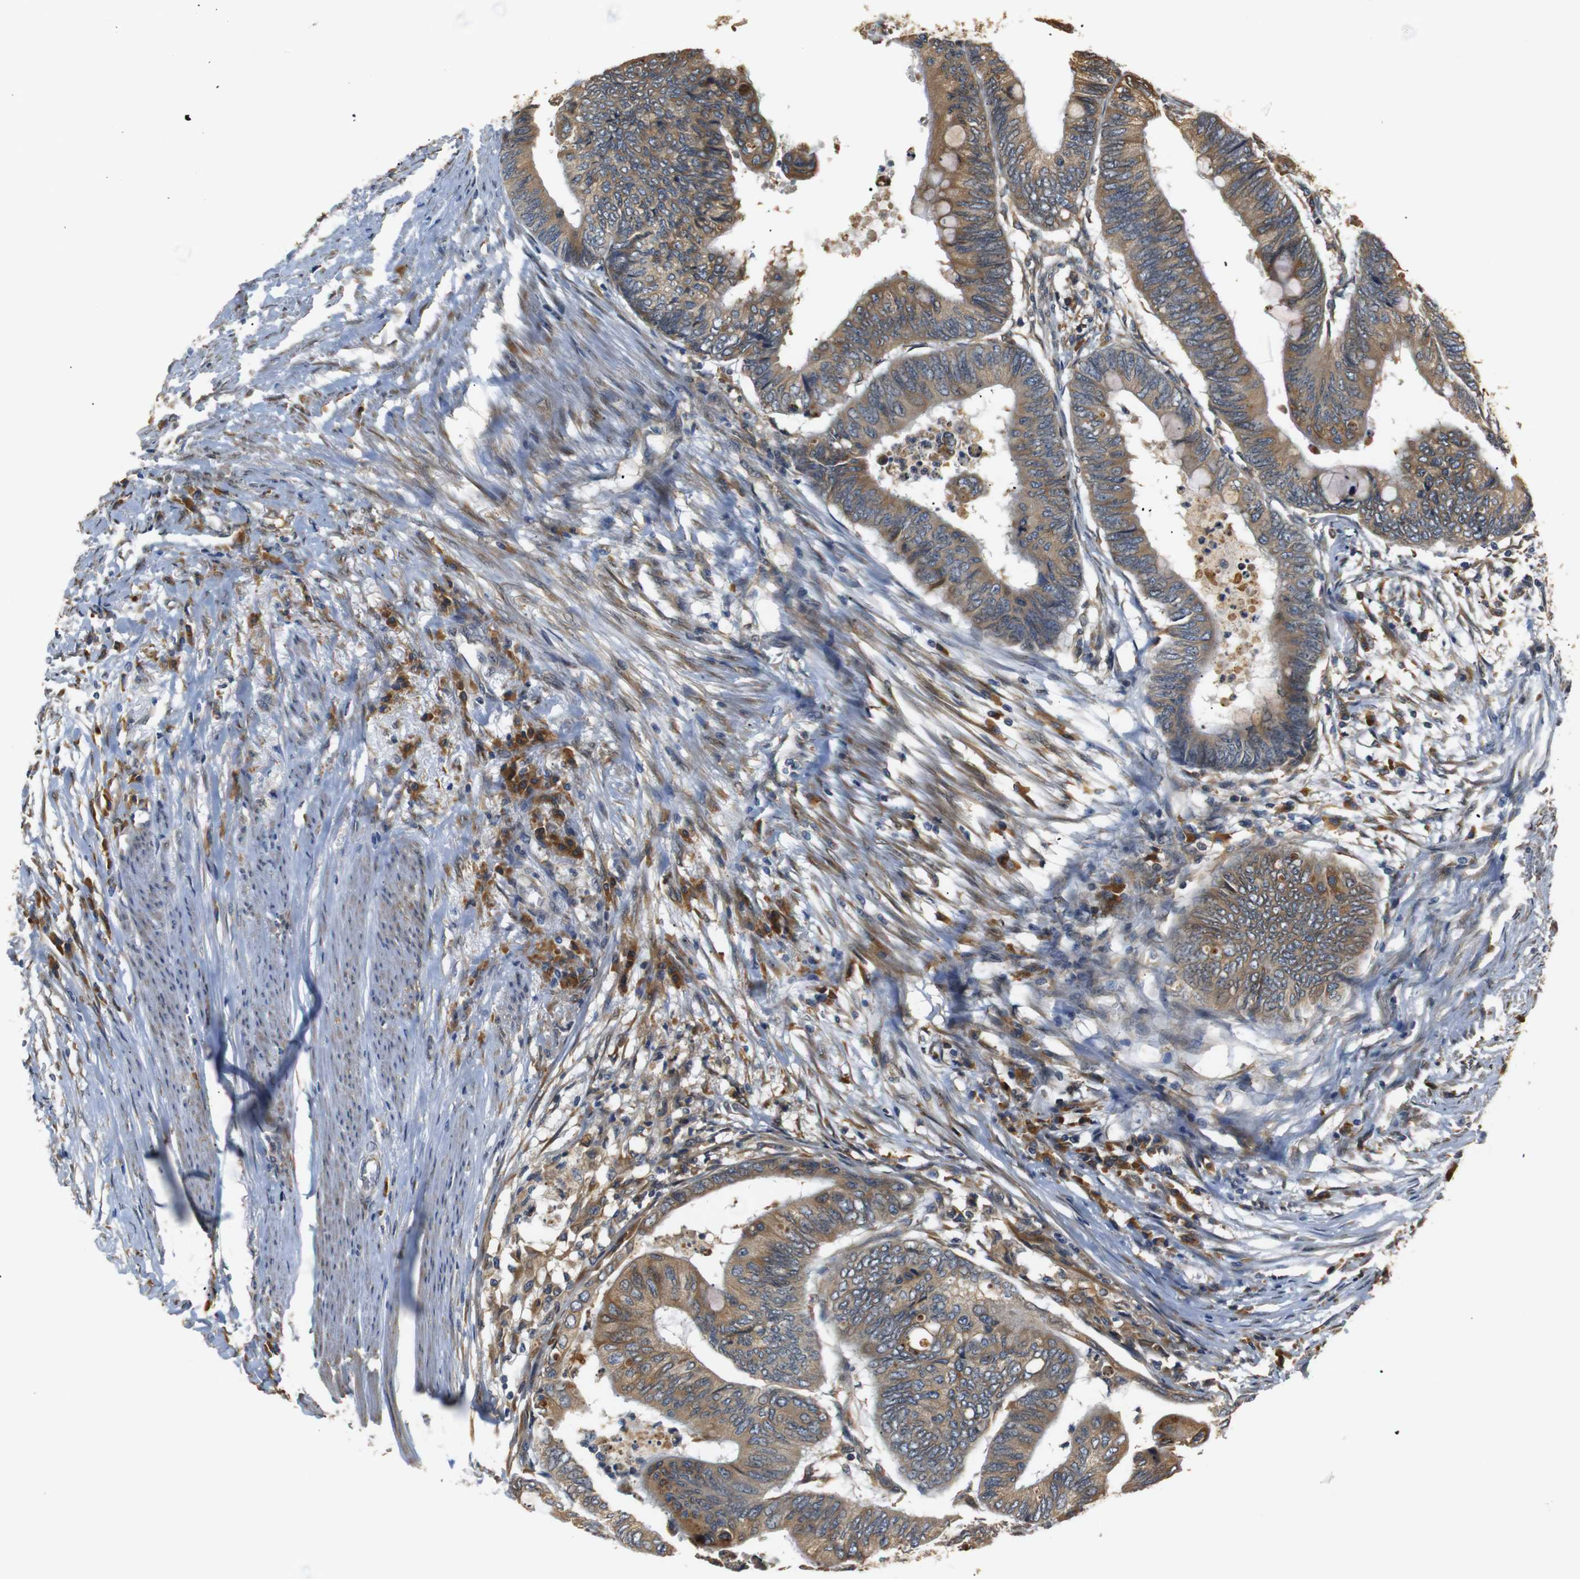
{"staining": {"intensity": "moderate", "quantity": ">75%", "location": "cytoplasmic/membranous"}, "tissue": "colorectal cancer", "cell_type": "Tumor cells", "image_type": "cancer", "snomed": [{"axis": "morphology", "description": "Normal tissue, NOS"}, {"axis": "morphology", "description": "Adenocarcinoma, NOS"}, {"axis": "topography", "description": "Rectum"}, {"axis": "topography", "description": "Peripheral nerve tissue"}], "caption": "This image displays adenocarcinoma (colorectal) stained with immunohistochemistry to label a protein in brown. The cytoplasmic/membranous of tumor cells show moderate positivity for the protein. Nuclei are counter-stained blue.", "gene": "TMED2", "patient": {"sex": "male", "age": 92}}